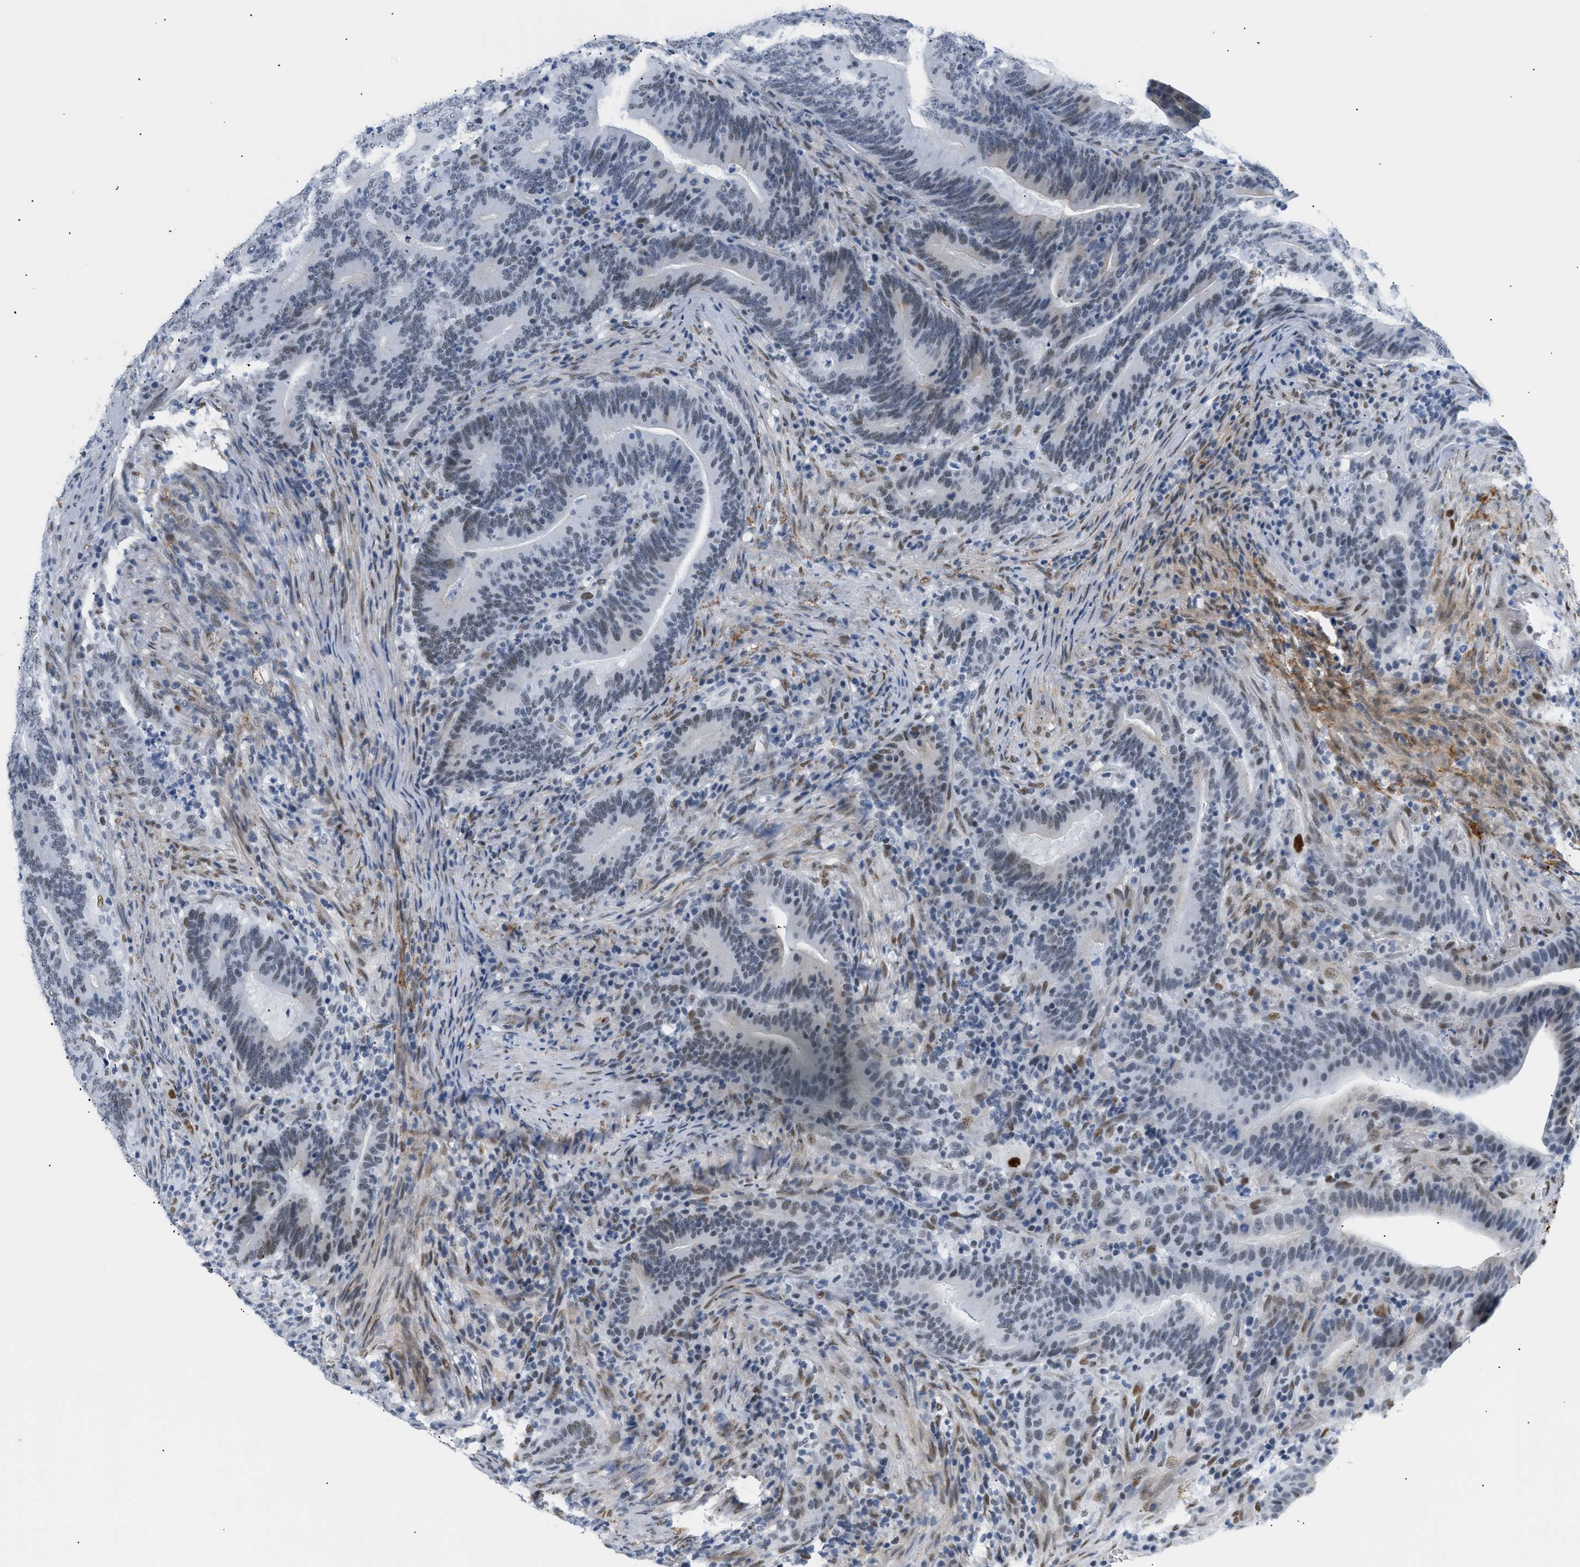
{"staining": {"intensity": "weak", "quantity": "25%-75%", "location": "nuclear"}, "tissue": "colorectal cancer", "cell_type": "Tumor cells", "image_type": "cancer", "snomed": [{"axis": "morphology", "description": "Adenocarcinoma, NOS"}, {"axis": "topography", "description": "Colon"}], "caption": "A histopathology image of colorectal cancer stained for a protein demonstrates weak nuclear brown staining in tumor cells.", "gene": "ELN", "patient": {"sex": "female", "age": 66}}